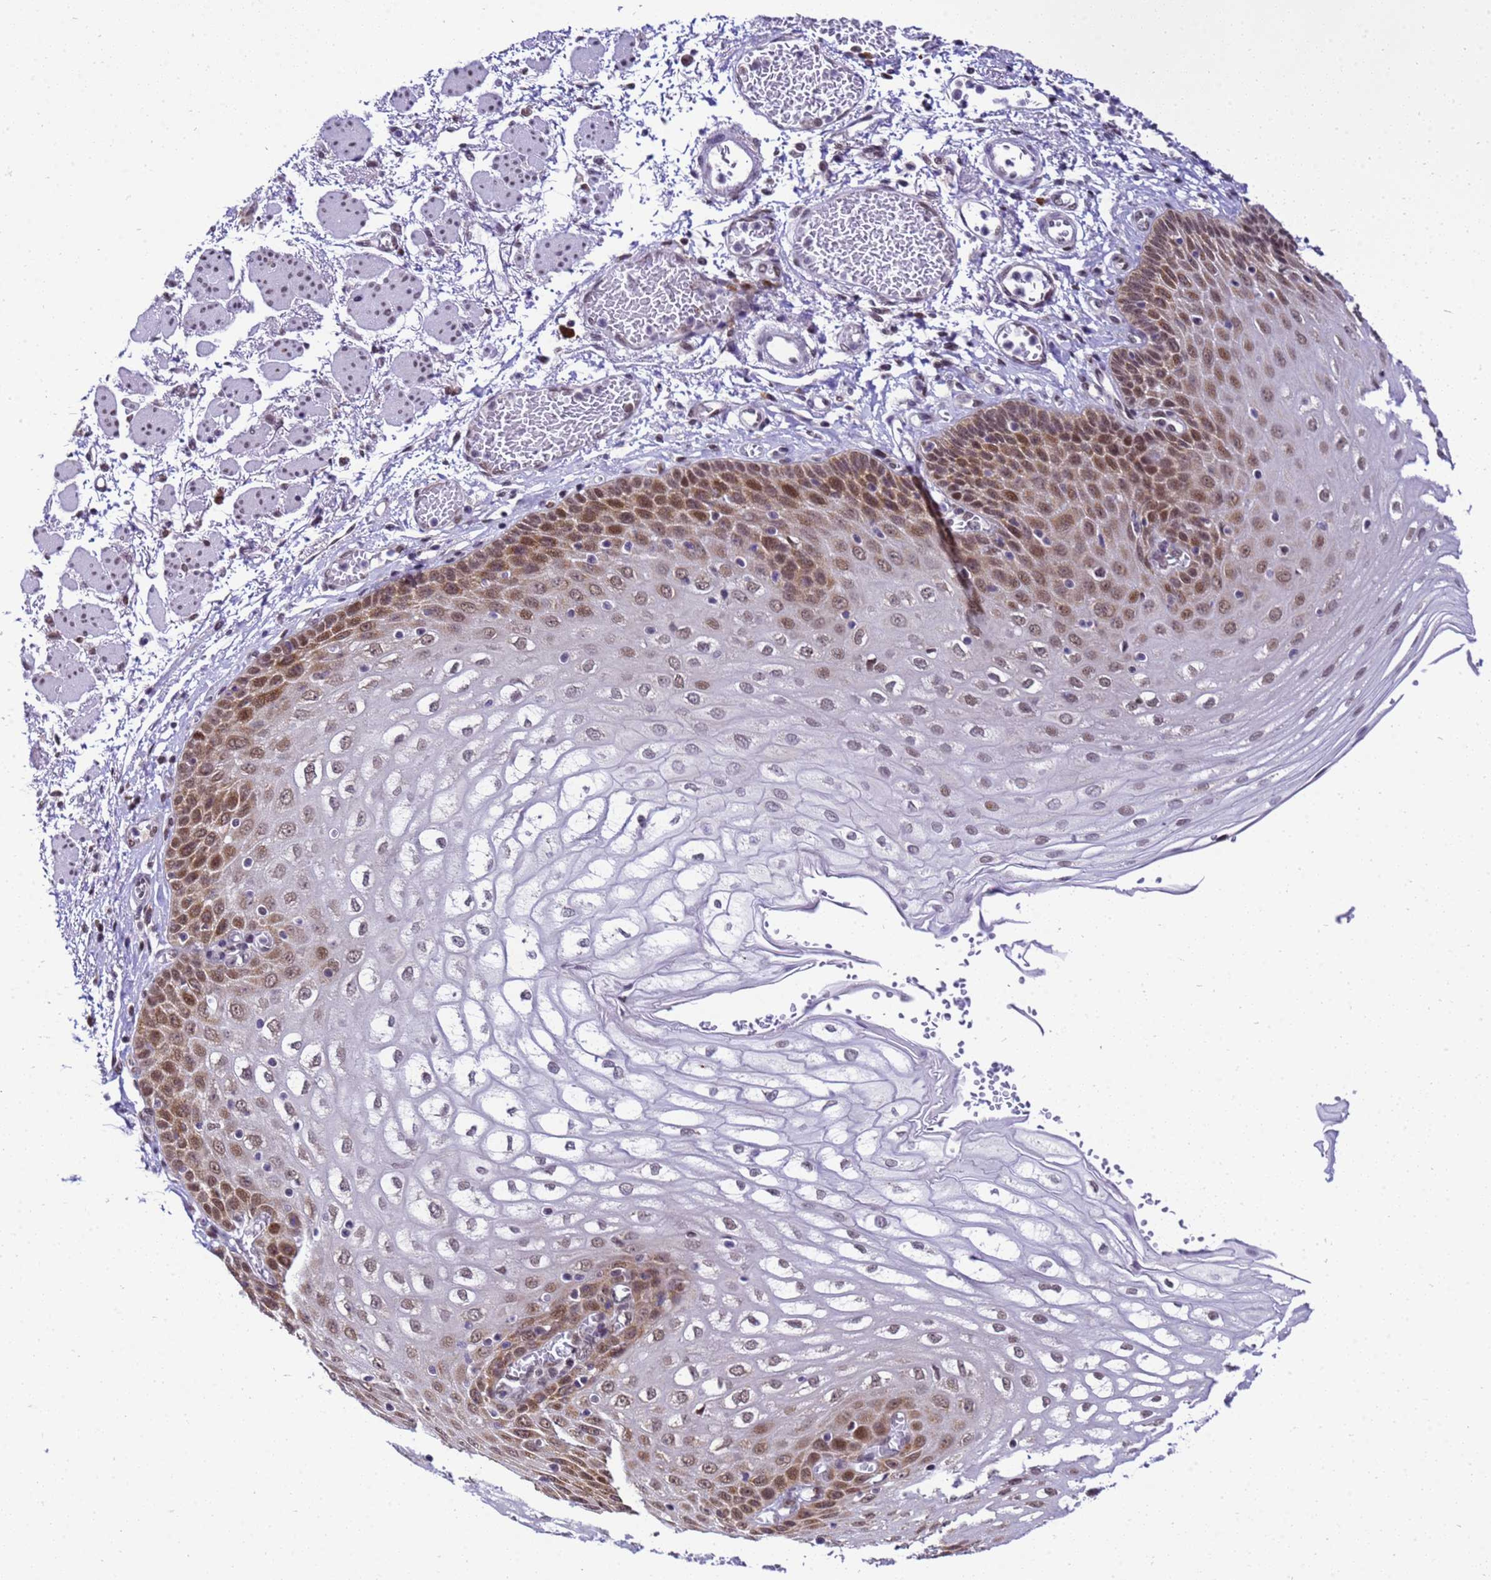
{"staining": {"intensity": "moderate", "quantity": ">75%", "location": "cytoplasmic/membranous,nuclear"}, "tissue": "esophagus", "cell_type": "Squamous epithelial cells", "image_type": "normal", "snomed": [{"axis": "morphology", "description": "Normal tissue, NOS"}, {"axis": "topography", "description": "Esophagus"}], "caption": "DAB immunohistochemical staining of unremarkable human esophagus exhibits moderate cytoplasmic/membranous,nuclear protein expression in about >75% of squamous epithelial cells.", "gene": "SMN1", "patient": {"sex": "male", "age": 81}}